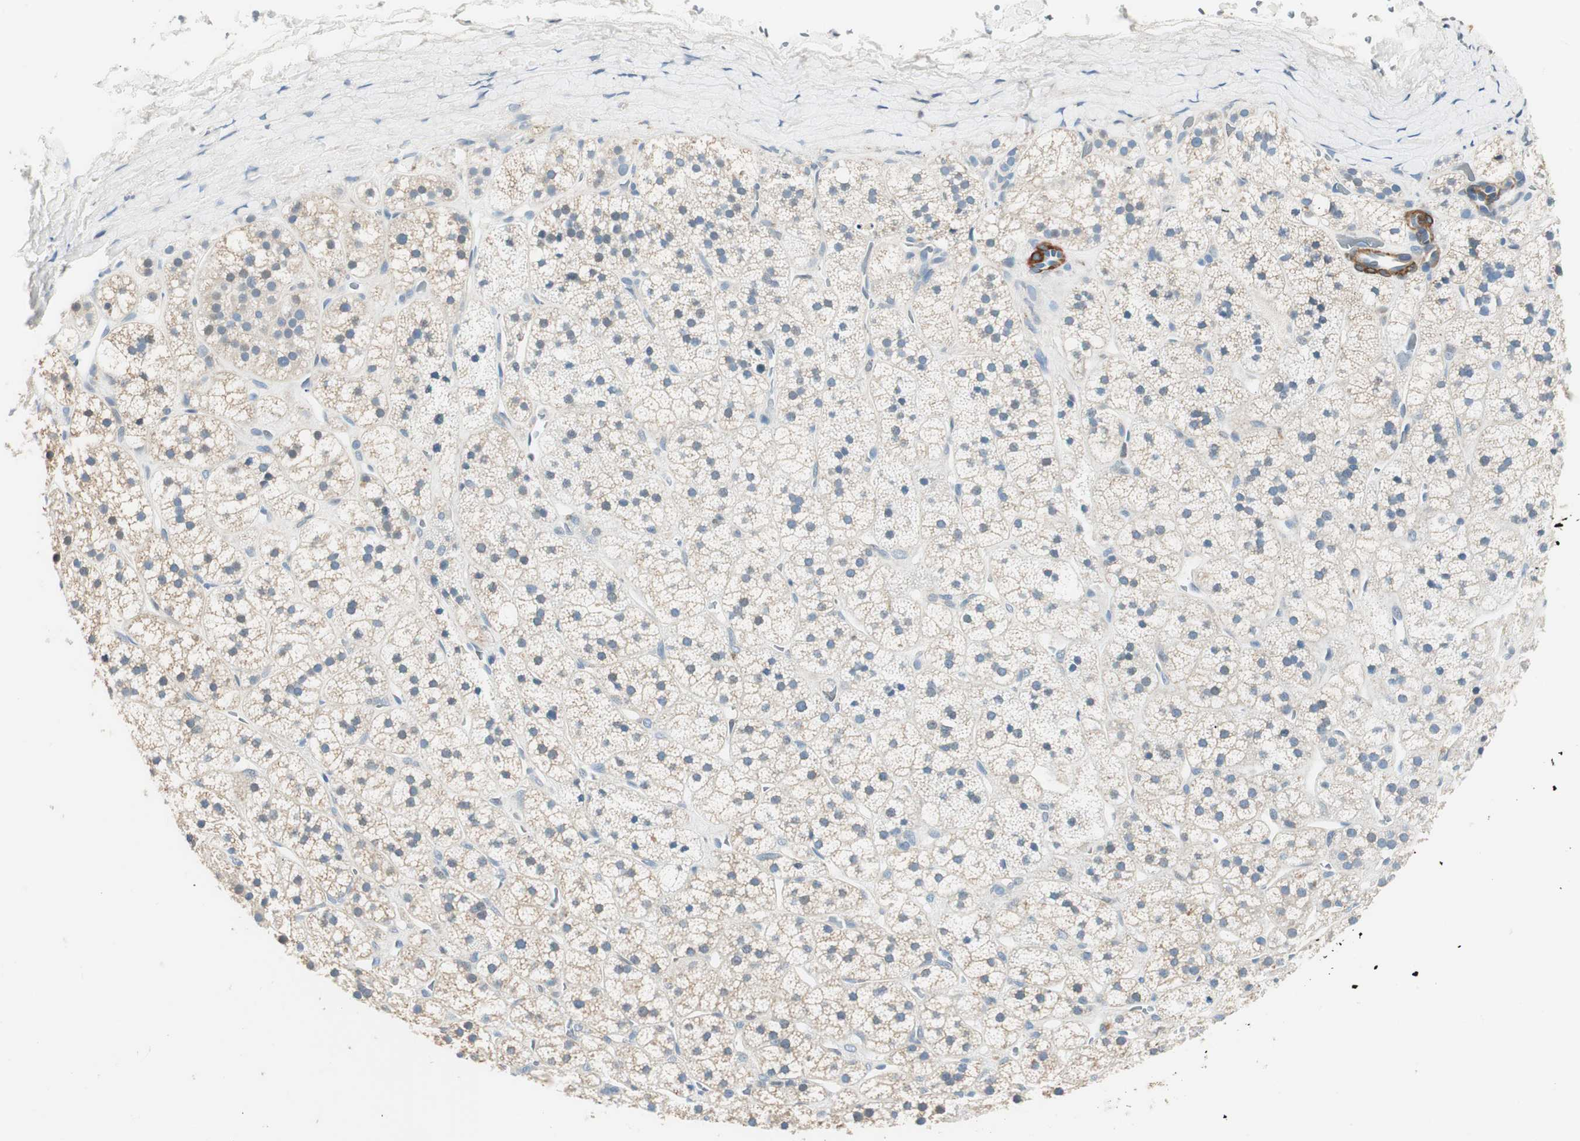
{"staining": {"intensity": "moderate", "quantity": "25%-75%", "location": "cytoplasmic/membranous"}, "tissue": "adrenal gland", "cell_type": "Glandular cells", "image_type": "normal", "snomed": [{"axis": "morphology", "description": "Normal tissue, NOS"}, {"axis": "topography", "description": "Adrenal gland"}], "caption": "Immunohistochemistry staining of unremarkable adrenal gland, which shows medium levels of moderate cytoplasmic/membranous positivity in approximately 25%-75% of glandular cells indicating moderate cytoplasmic/membranous protein expression. The staining was performed using DAB (brown) for protein detection and nuclei were counterstained in hematoxylin (blue).", "gene": "RORB", "patient": {"sex": "male", "age": 56}}